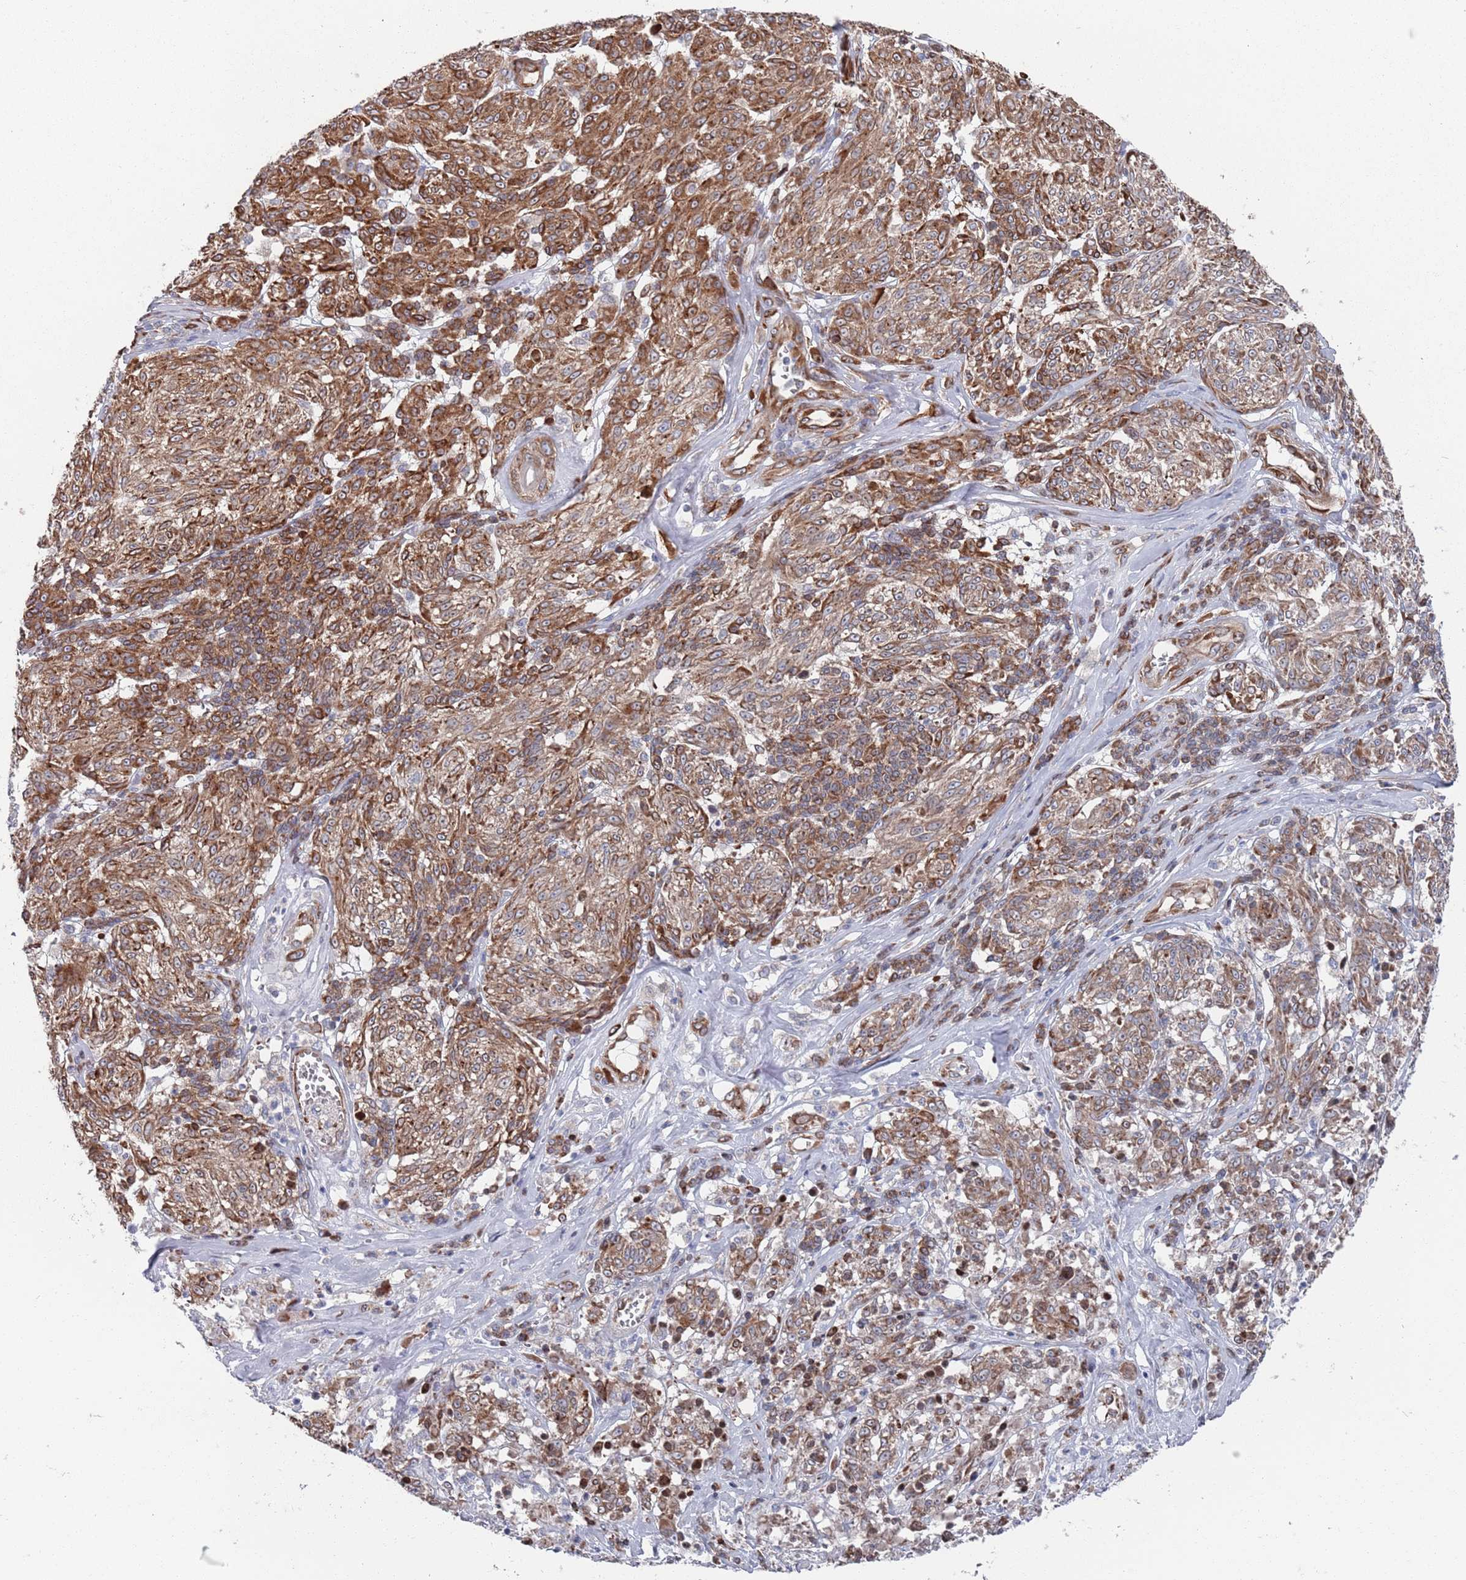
{"staining": {"intensity": "moderate", "quantity": ">75%", "location": "cytoplasmic/membranous"}, "tissue": "melanoma", "cell_type": "Tumor cells", "image_type": "cancer", "snomed": [{"axis": "morphology", "description": "Malignant melanoma, NOS"}, {"axis": "topography", "description": "Skin"}], "caption": "Moderate cytoplasmic/membranous staining is identified in about >75% of tumor cells in melanoma.", "gene": "CCDC106", "patient": {"sex": "female", "age": 63}}